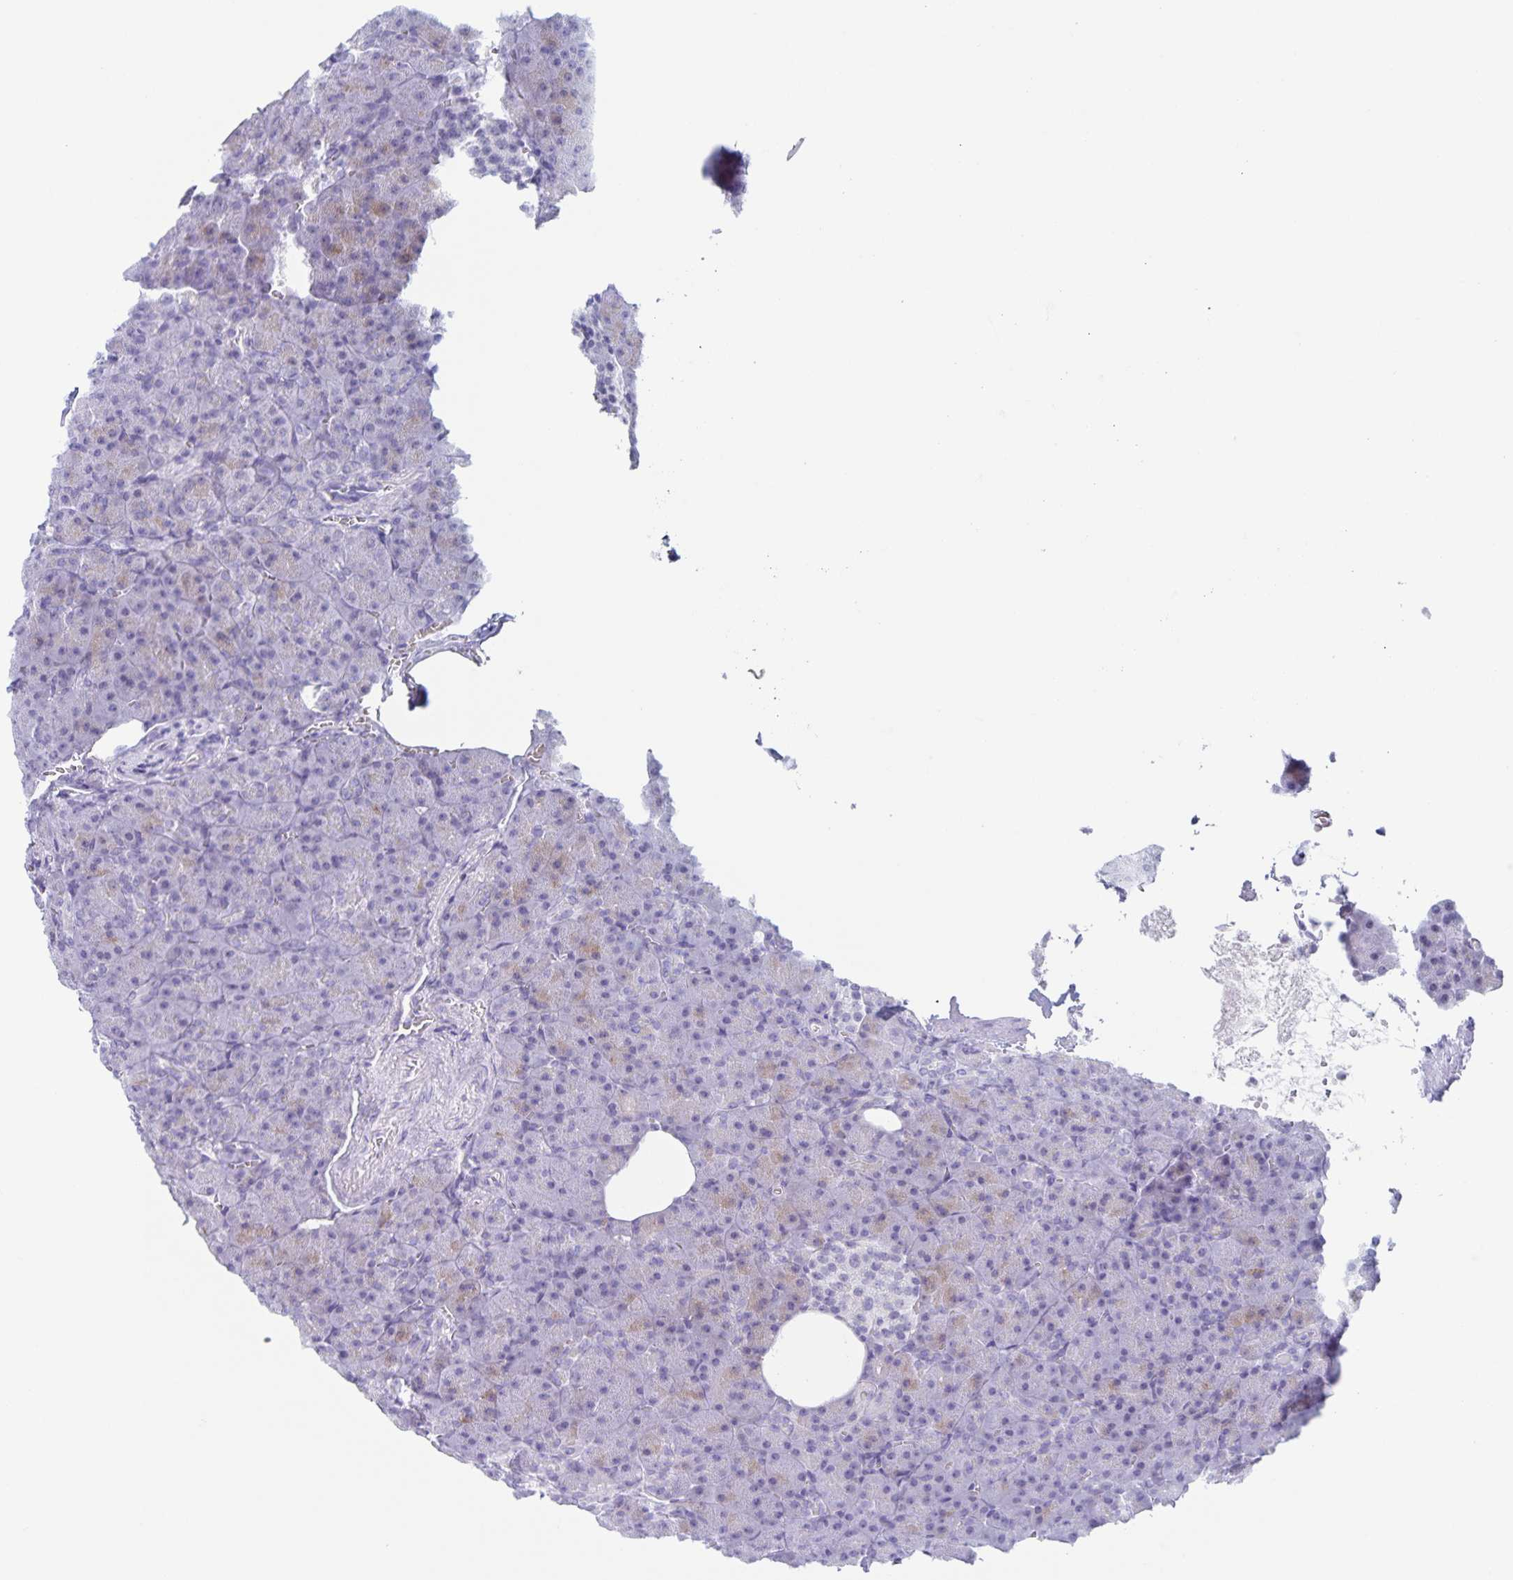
{"staining": {"intensity": "weak", "quantity": "<25%", "location": "nuclear"}, "tissue": "pancreas", "cell_type": "Exocrine glandular cells", "image_type": "normal", "snomed": [{"axis": "morphology", "description": "Normal tissue, NOS"}, {"axis": "topography", "description": "Pancreas"}], "caption": "The photomicrograph demonstrates no significant staining in exocrine glandular cells of pancreas.", "gene": "LCE6A", "patient": {"sex": "female", "age": 74}}